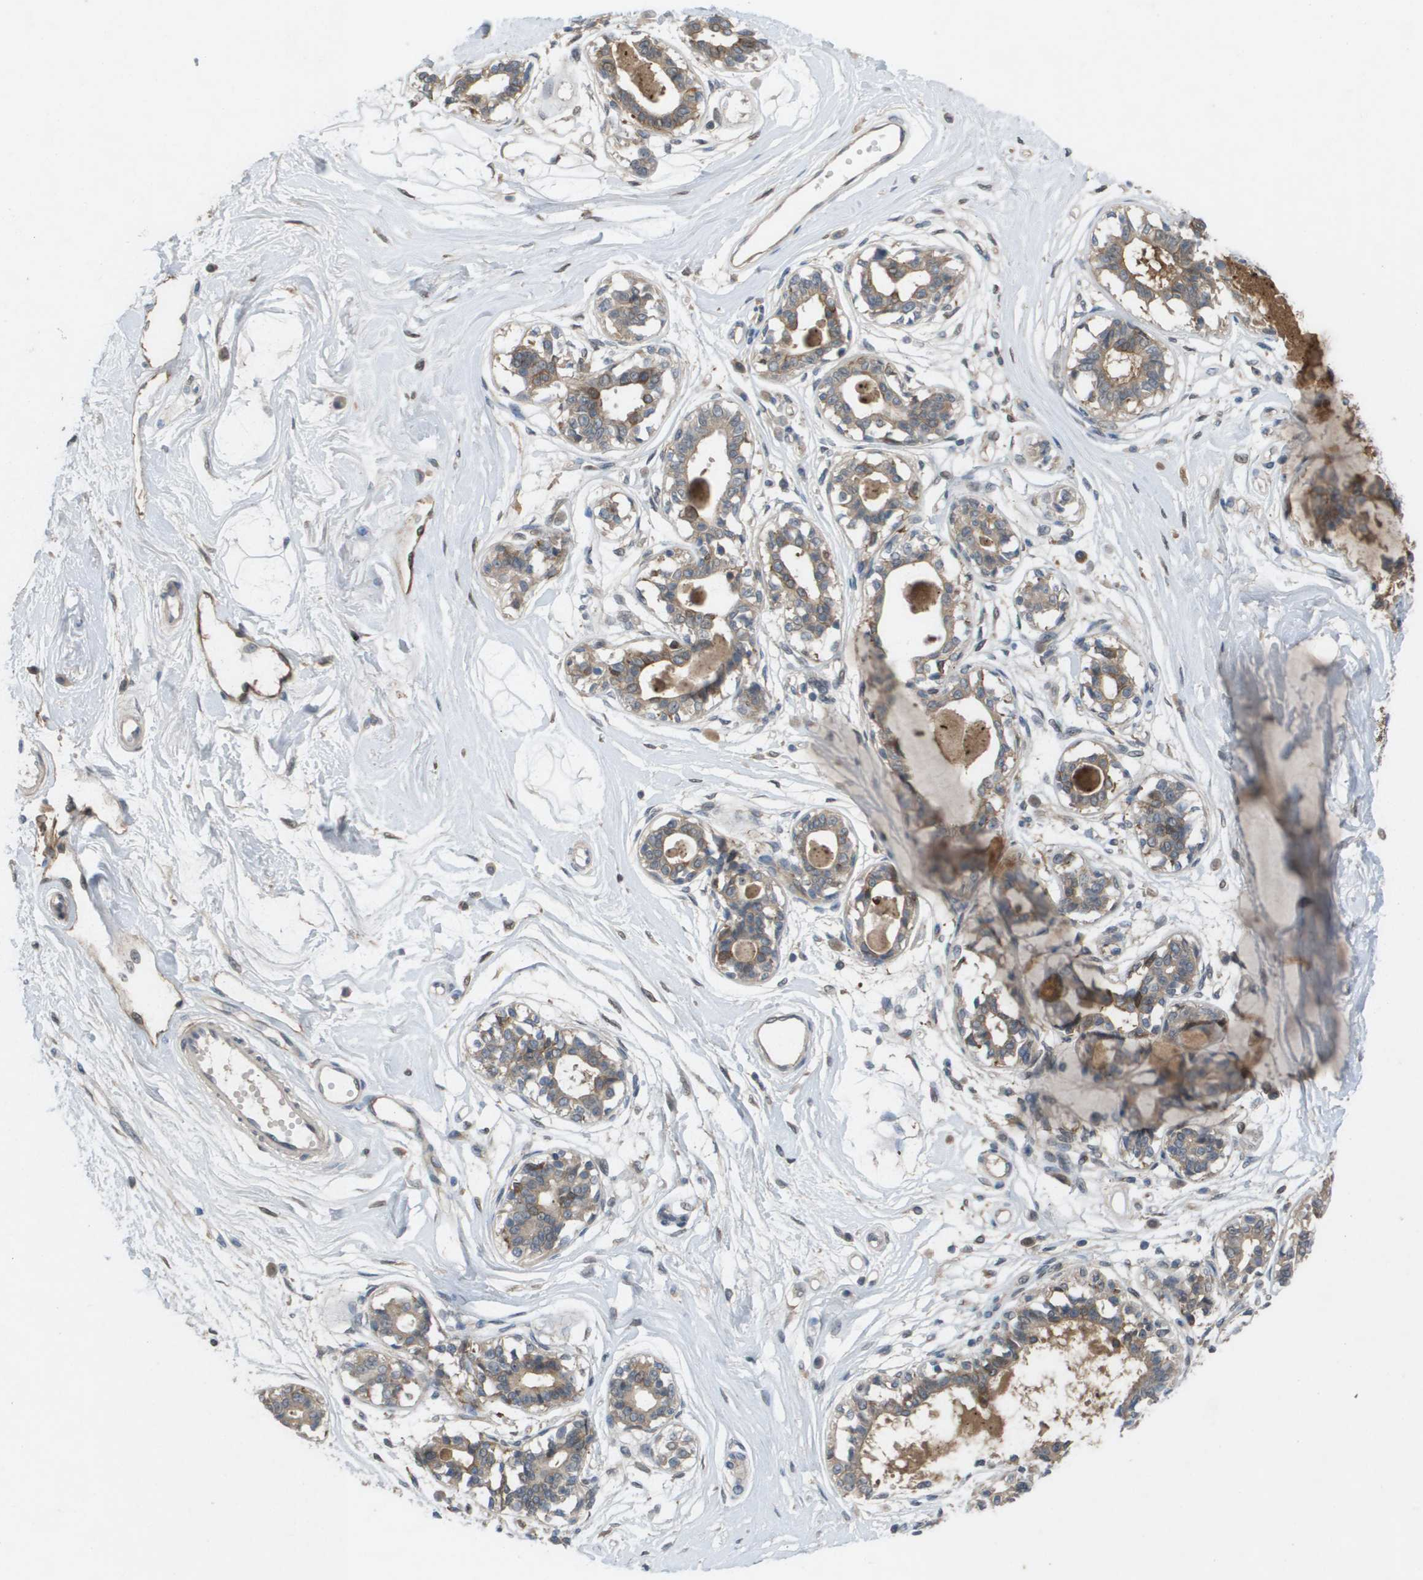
{"staining": {"intensity": "negative", "quantity": "none", "location": "none"}, "tissue": "breast", "cell_type": "Adipocytes", "image_type": "normal", "snomed": [{"axis": "morphology", "description": "Normal tissue, NOS"}, {"axis": "topography", "description": "Breast"}], "caption": "Immunohistochemistry image of unremarkable breast: human breast stained with DAB reveals no significant protein expression in adipocytes. (DAB immunohistochemistry (IHC) visualized using brightfield microscopy, high magnification).", "gene": "PALD1", "patient": {"sex": "female", "age": 45}}